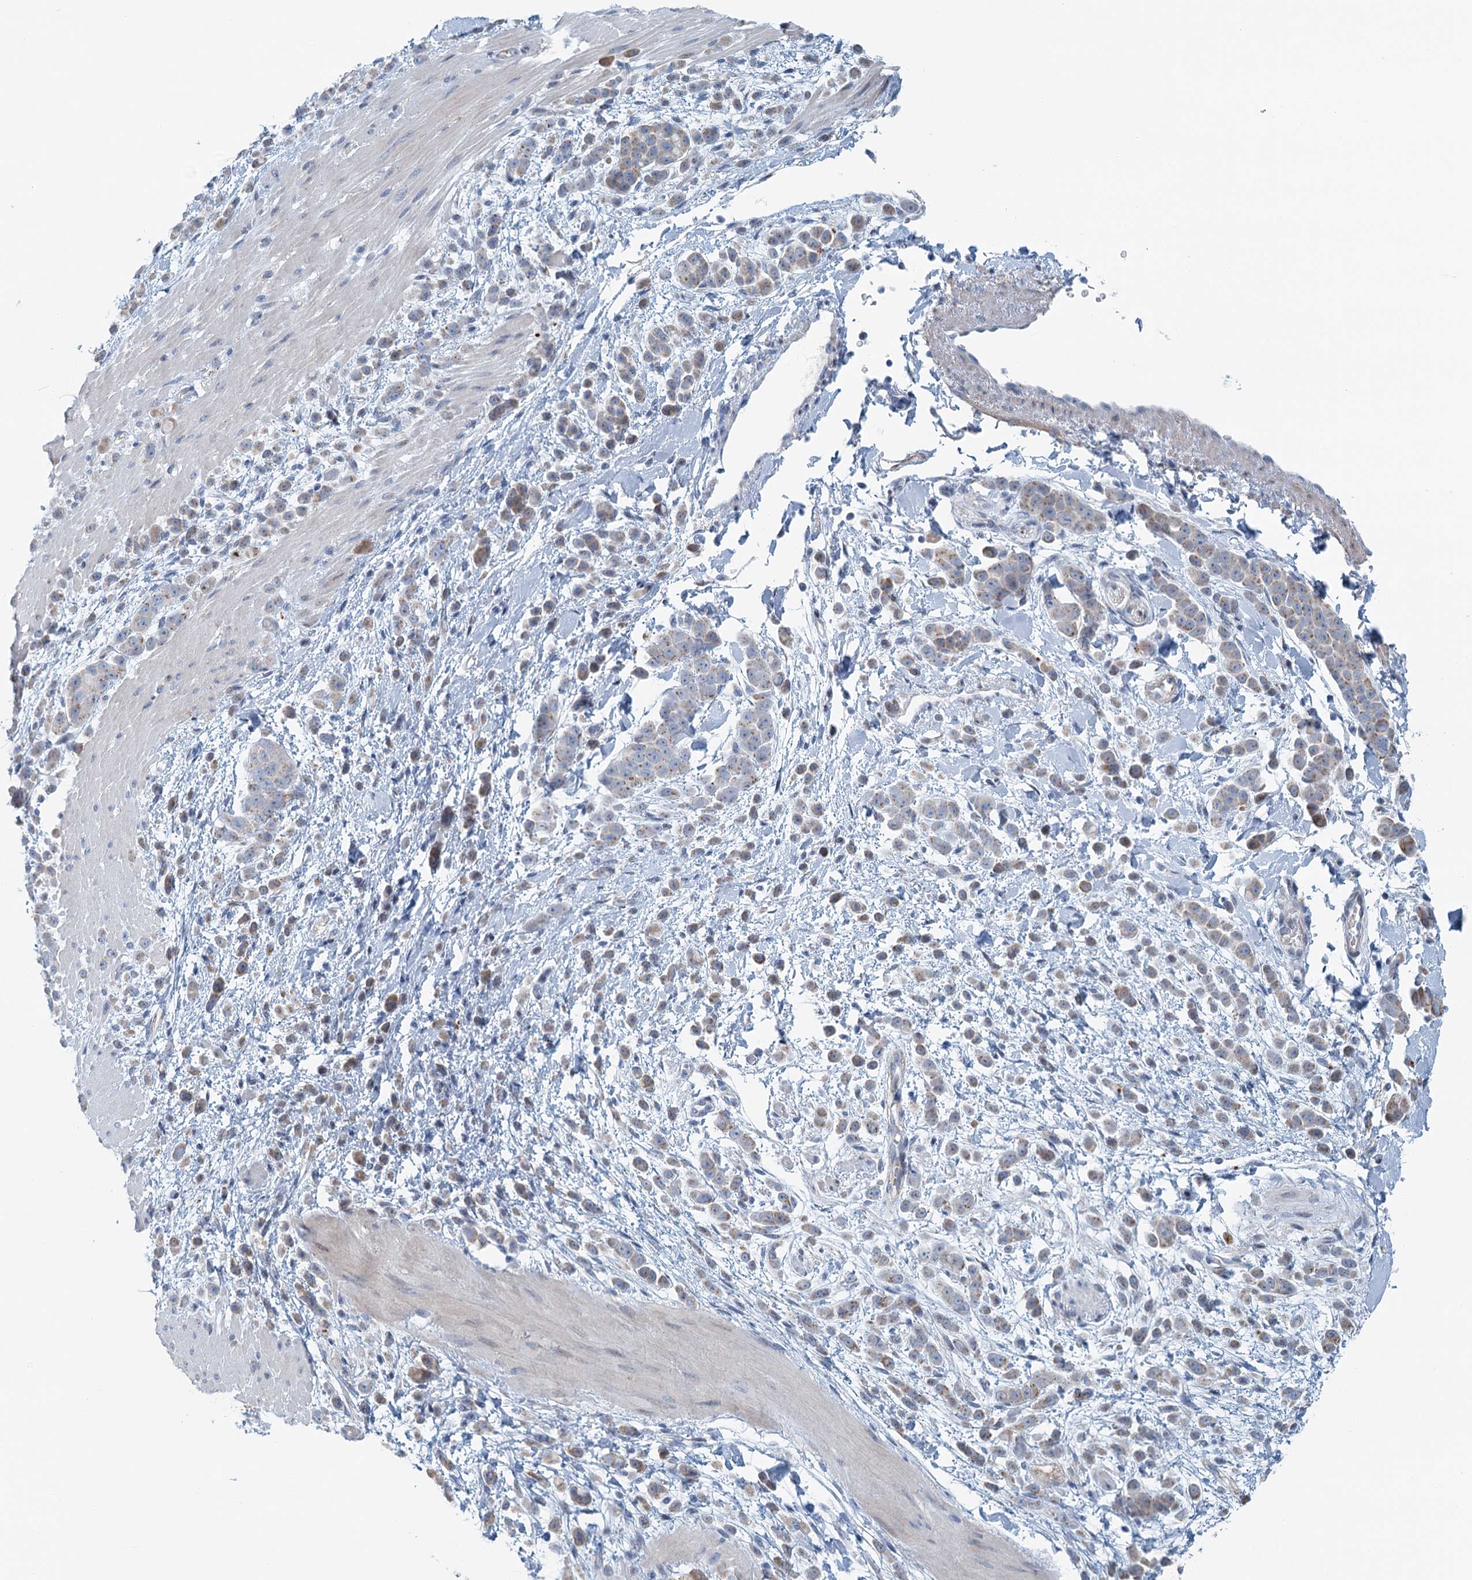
{"staining": {"intensity": "moderate", "quantity": "<25%", "location": "cytoplasmic/membranous"}, "tissue": "pancreatic cancer", "cell_type": "Tumor cells", "image_type": "cancer", "snomed": [{"axis": "morphology", "description": "Normal tissue, NOS"}, {"axis": "morphology", "description": "Adenocarcinoma, NOS"}, {"axis": "topography", "description": "Pancreas"}], "caption": "Immunohistochemistry photomicrograph of neoplastic tissue: adenocarcinoma (pancreatic) stained using immunohistochemistry (IHC) shows low levels of moderate protein expression localized specifically in the cytoplasmic/membranous of tumor cells, appearing as a cytoplasmic/membranous brown color.", "gene": "ZNF527", "patient": {"sex": "female", "age": 64}}